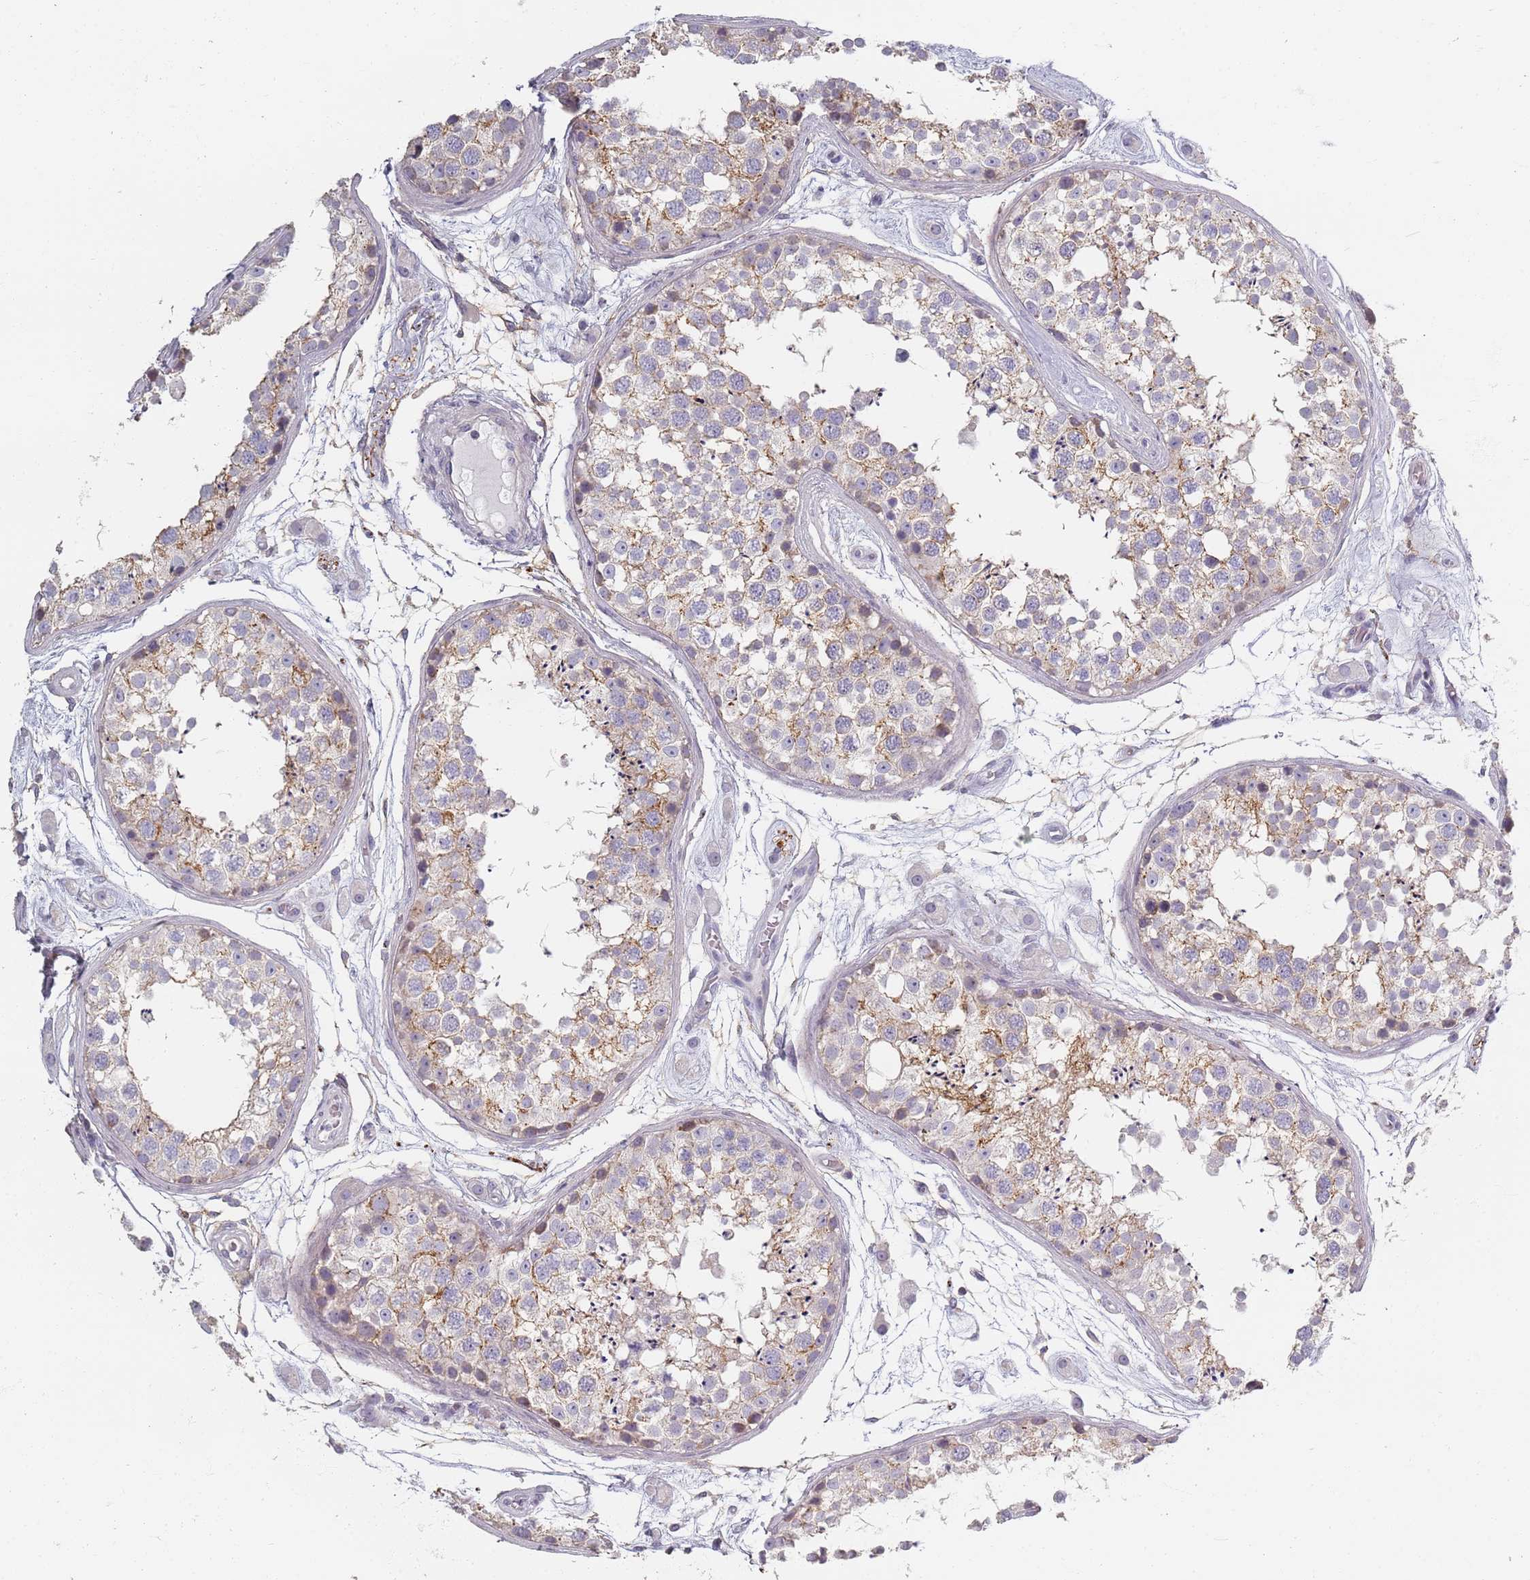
{"staining": {"intensity": "weak", "quantity": "<25%", "location": "cytoplasmic/membranous"}, "tissue": "testis", "cell_type": "Cells in seminiferous ducts", "image_type": "normal", "snomed": [{"axis": "morphology", "description": "Normal tissue, NOS"}, {"axis": "topography", "description": "Testis"}], "caption": "Immunohistochemistry (IHC) micrograph of normal testis stained for a protein (brown), which demonstrates no positivity in cells in seminiferous ducts.", "gene": "SYNGR3", "patient": {"sex": "male", "age": 25}}